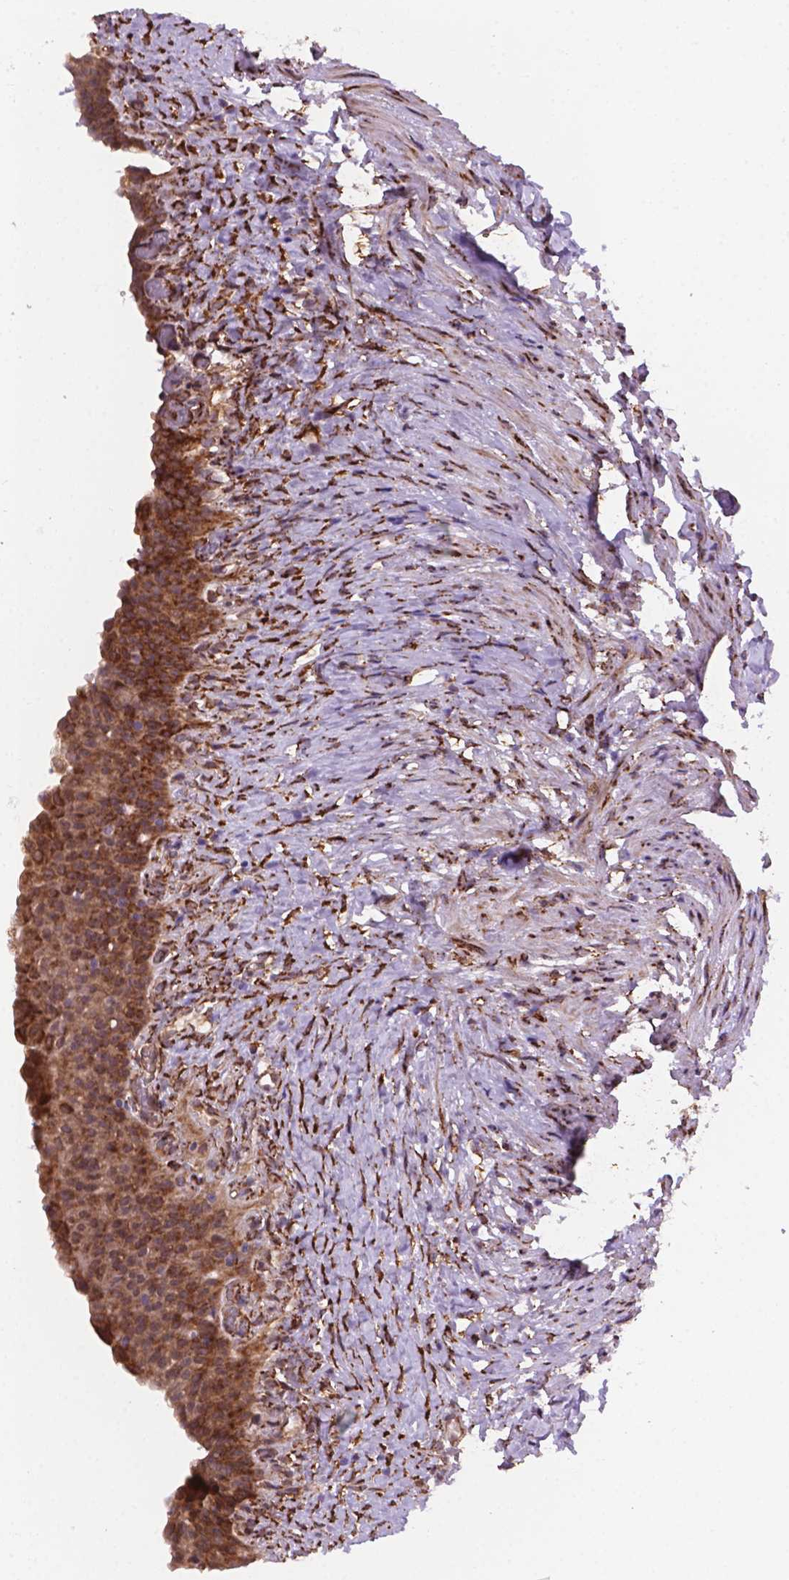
{"staining": {"intensity": "strong", "quantity": "25%-75%", "location": "cytoplasmic/membranous"}, "tissue": "urinary bladder", "cell_type": "Urothelial cells", "image_type": "normal", "snomed": [{"axis": "morphology", "description": "Normal tissue, NOS"}, {"axis": "topography", "description": "Urinary bladder"}, {"axis": "topography", "description": "Prostate"}], "caption": "The histopathology image shows immunohistochemical staining of normal urinary bladder. There is strong cytoplasmic/membranous expression is seen in about 25%-75% of urothelial cells.", "gene": "FNIP1", "patient": {"sex": "male", "age": 76}}